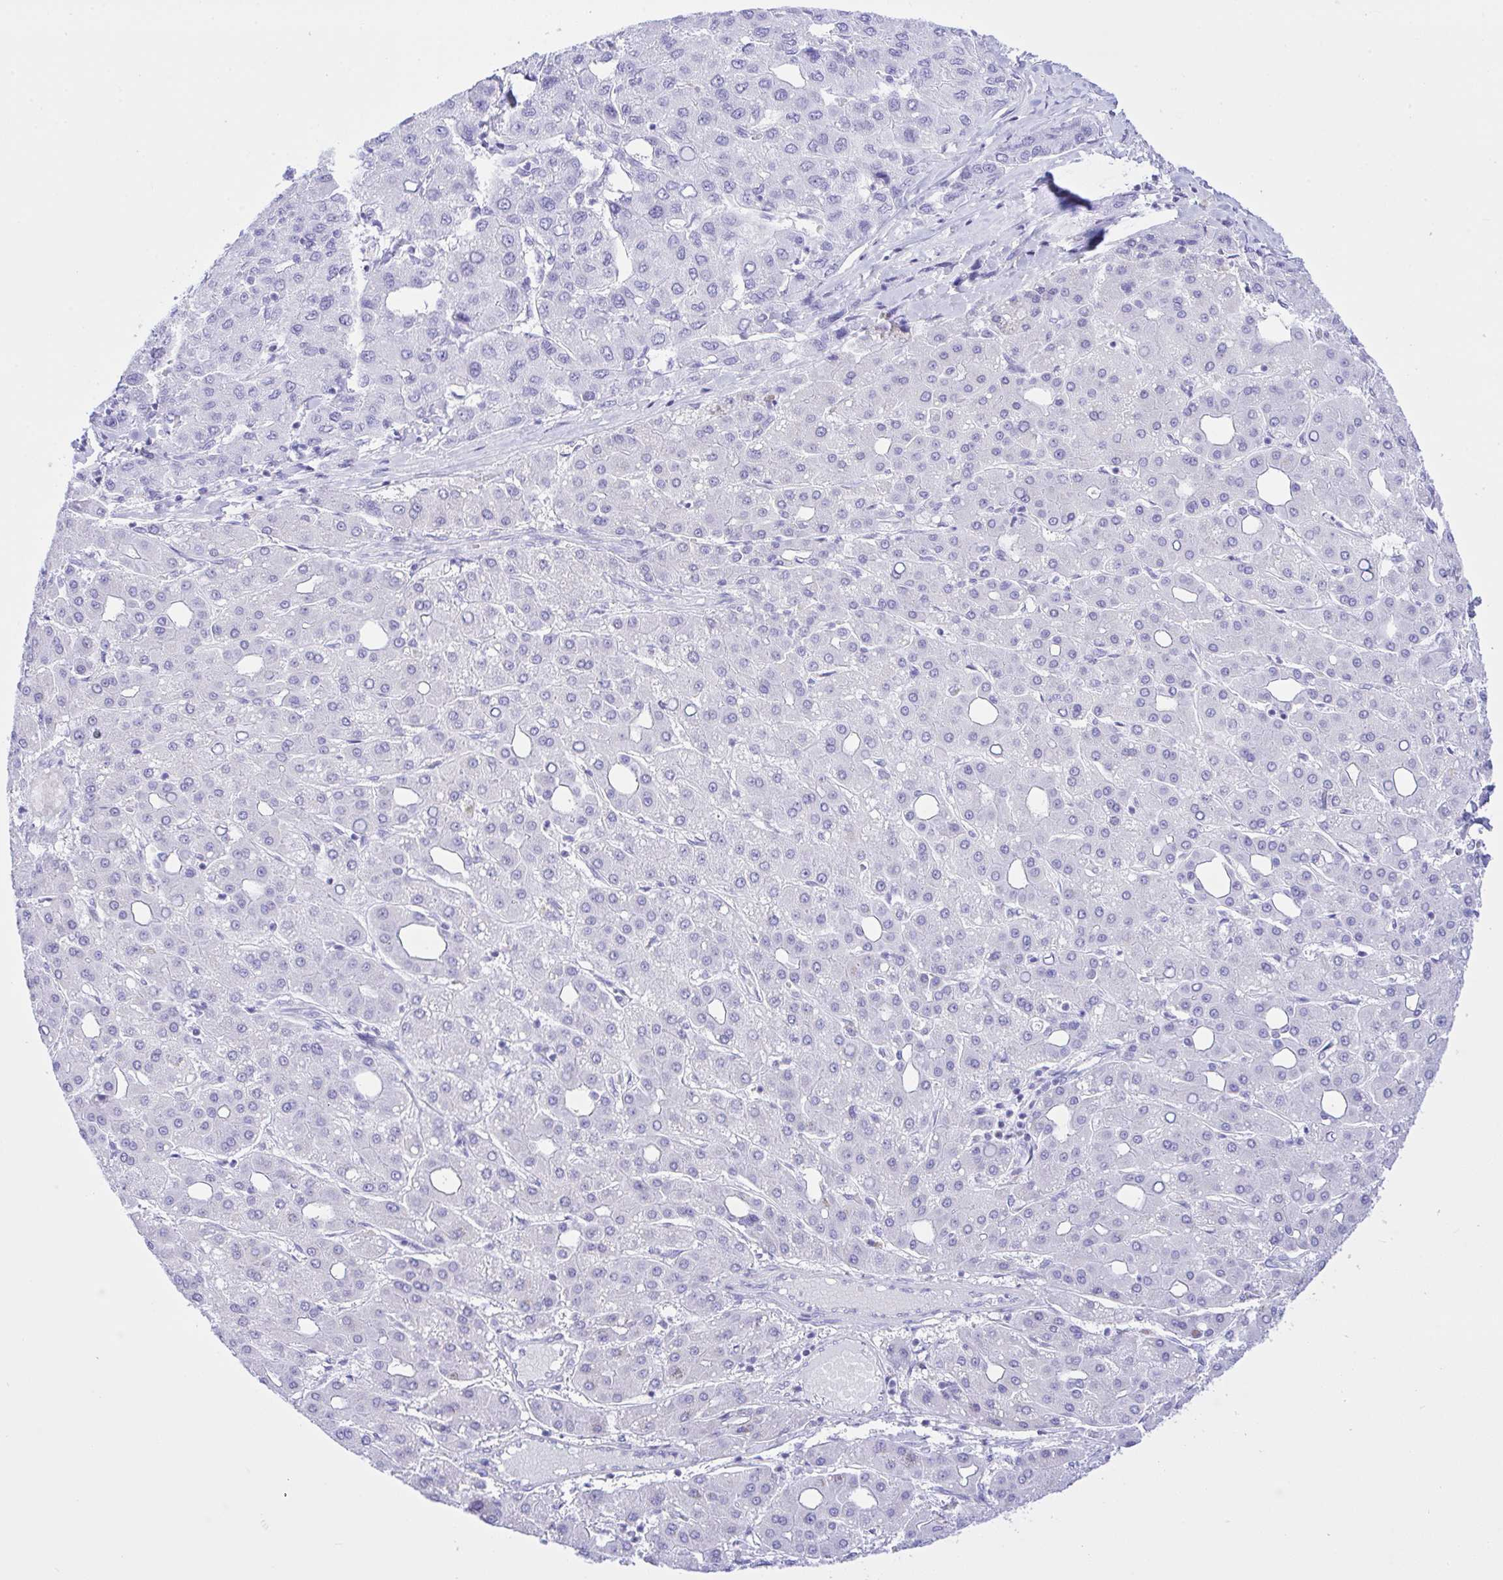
{"staining": {"intensity": "negative", "quantity": "none", "location": "none"}, "tissue": "liver cancer", "cell_type": "Tumor cells", "image_type": "cancer", "snomed": [{"axis": "morphology", "description": "Carcinoma, Hepatocellular, NOS"}, {"axis": "topography", "description": "Liver"}], "caption": "Immunohistochemical staining of liver cancer (hepatocellular carcinoma) shows no significant positivity in tumor cells.", "gene": "SELENOV", "patient": {"sex": "male", "age": 65}}